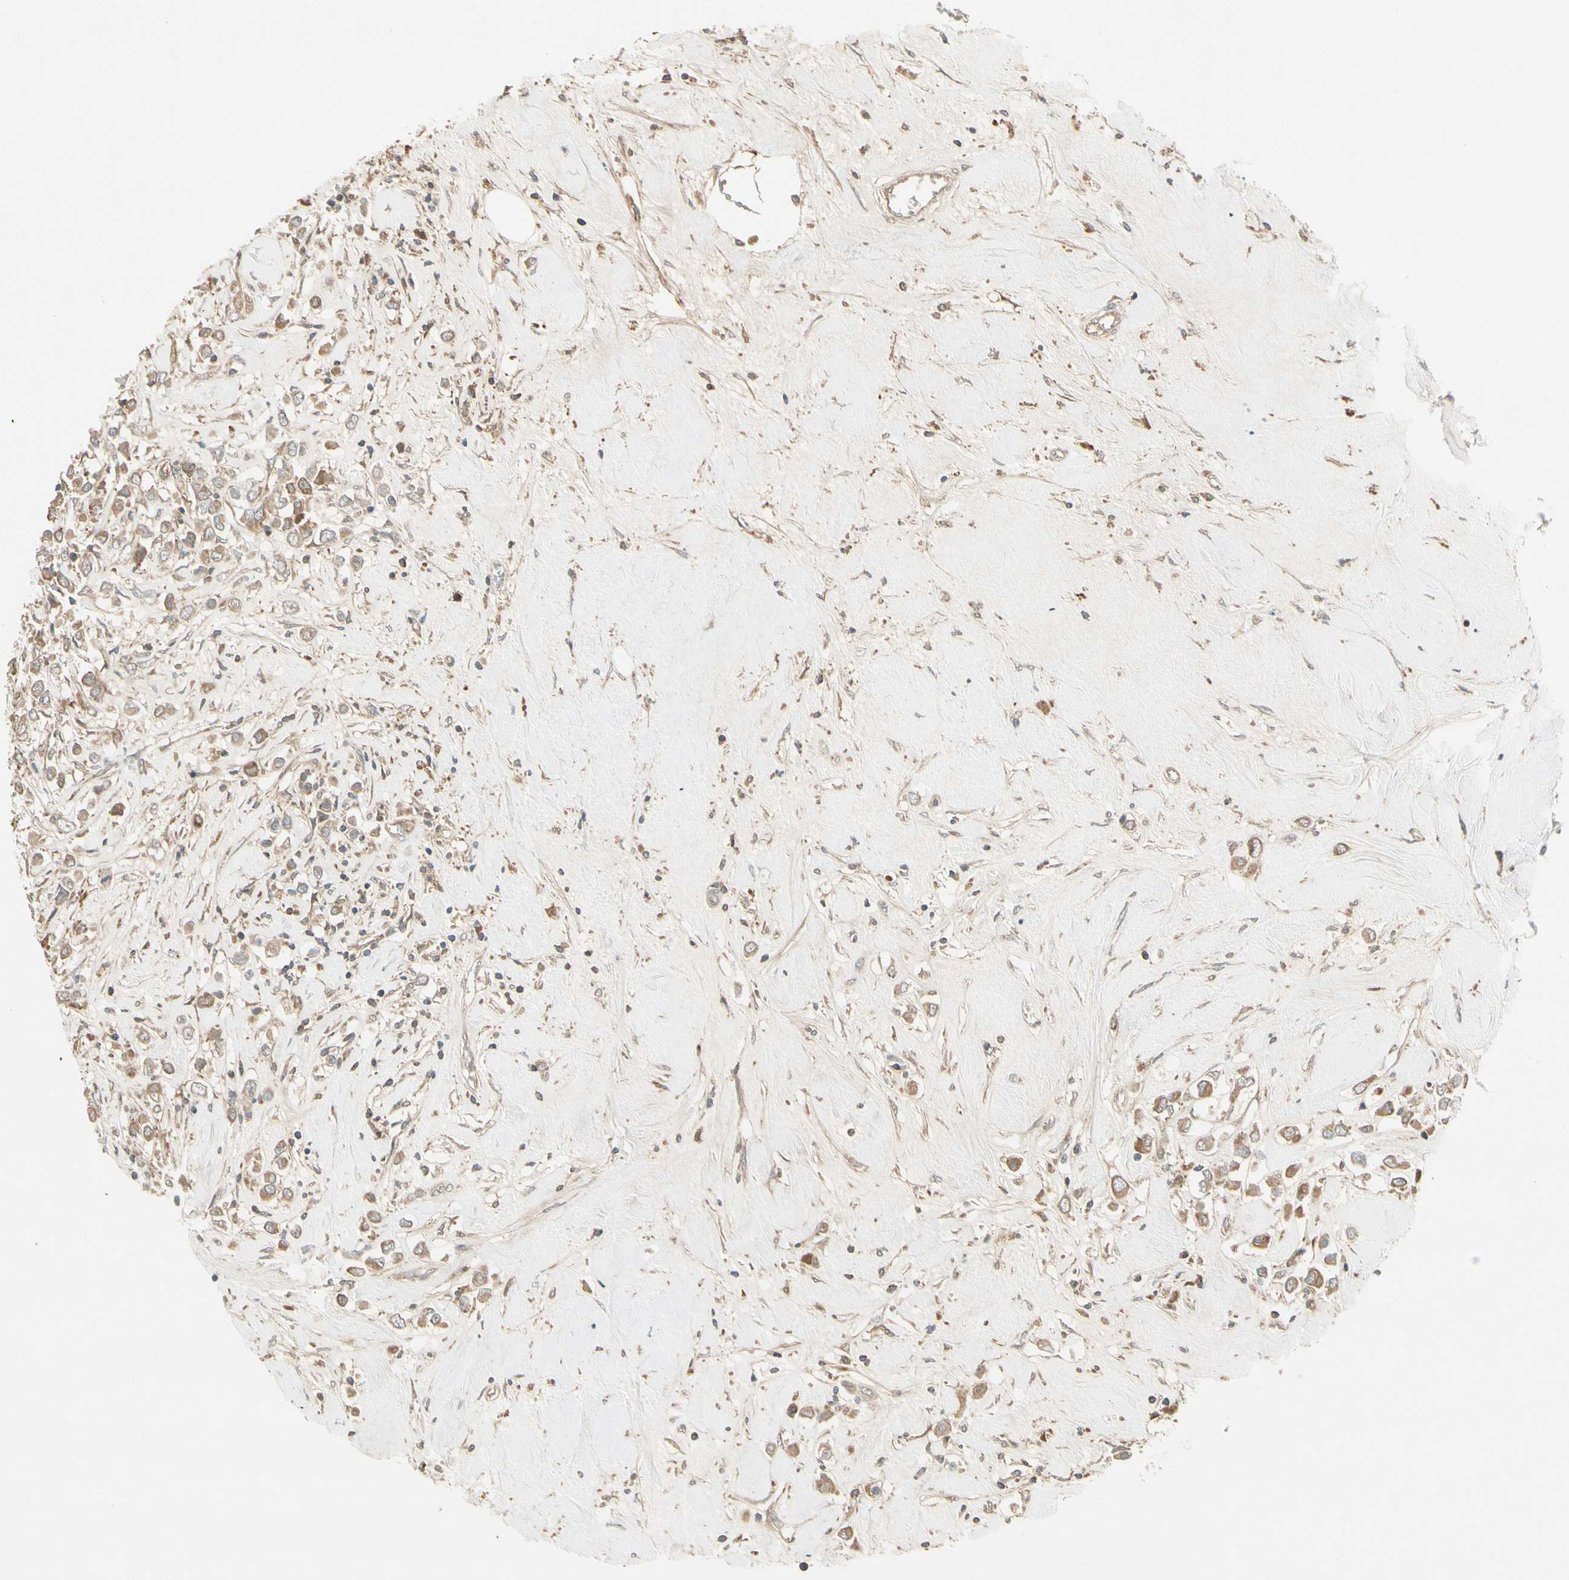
{"staining": {"intensity": "moderate", "quantity": ">75%", "location": "cytoplasmic/membranous"}, "tissue": "breast cancer", "cell_type": "Tumor cells", "image_type": "cancer", "snomed": [{"axis": "morphology", "description": "Duct carcinoma"}, {"axis": "topography", "description": "Breast"}], "caption": "The histopathology image shows a brown stain indicating the presence of a protein in the cytoplasmic/membranous of tumor cells in breast cancer. (Brightfield microscopy of DAB IHC at high magnification).", "gene": "ACVR1C", "patient": {"sex": "female", "age": 61}}